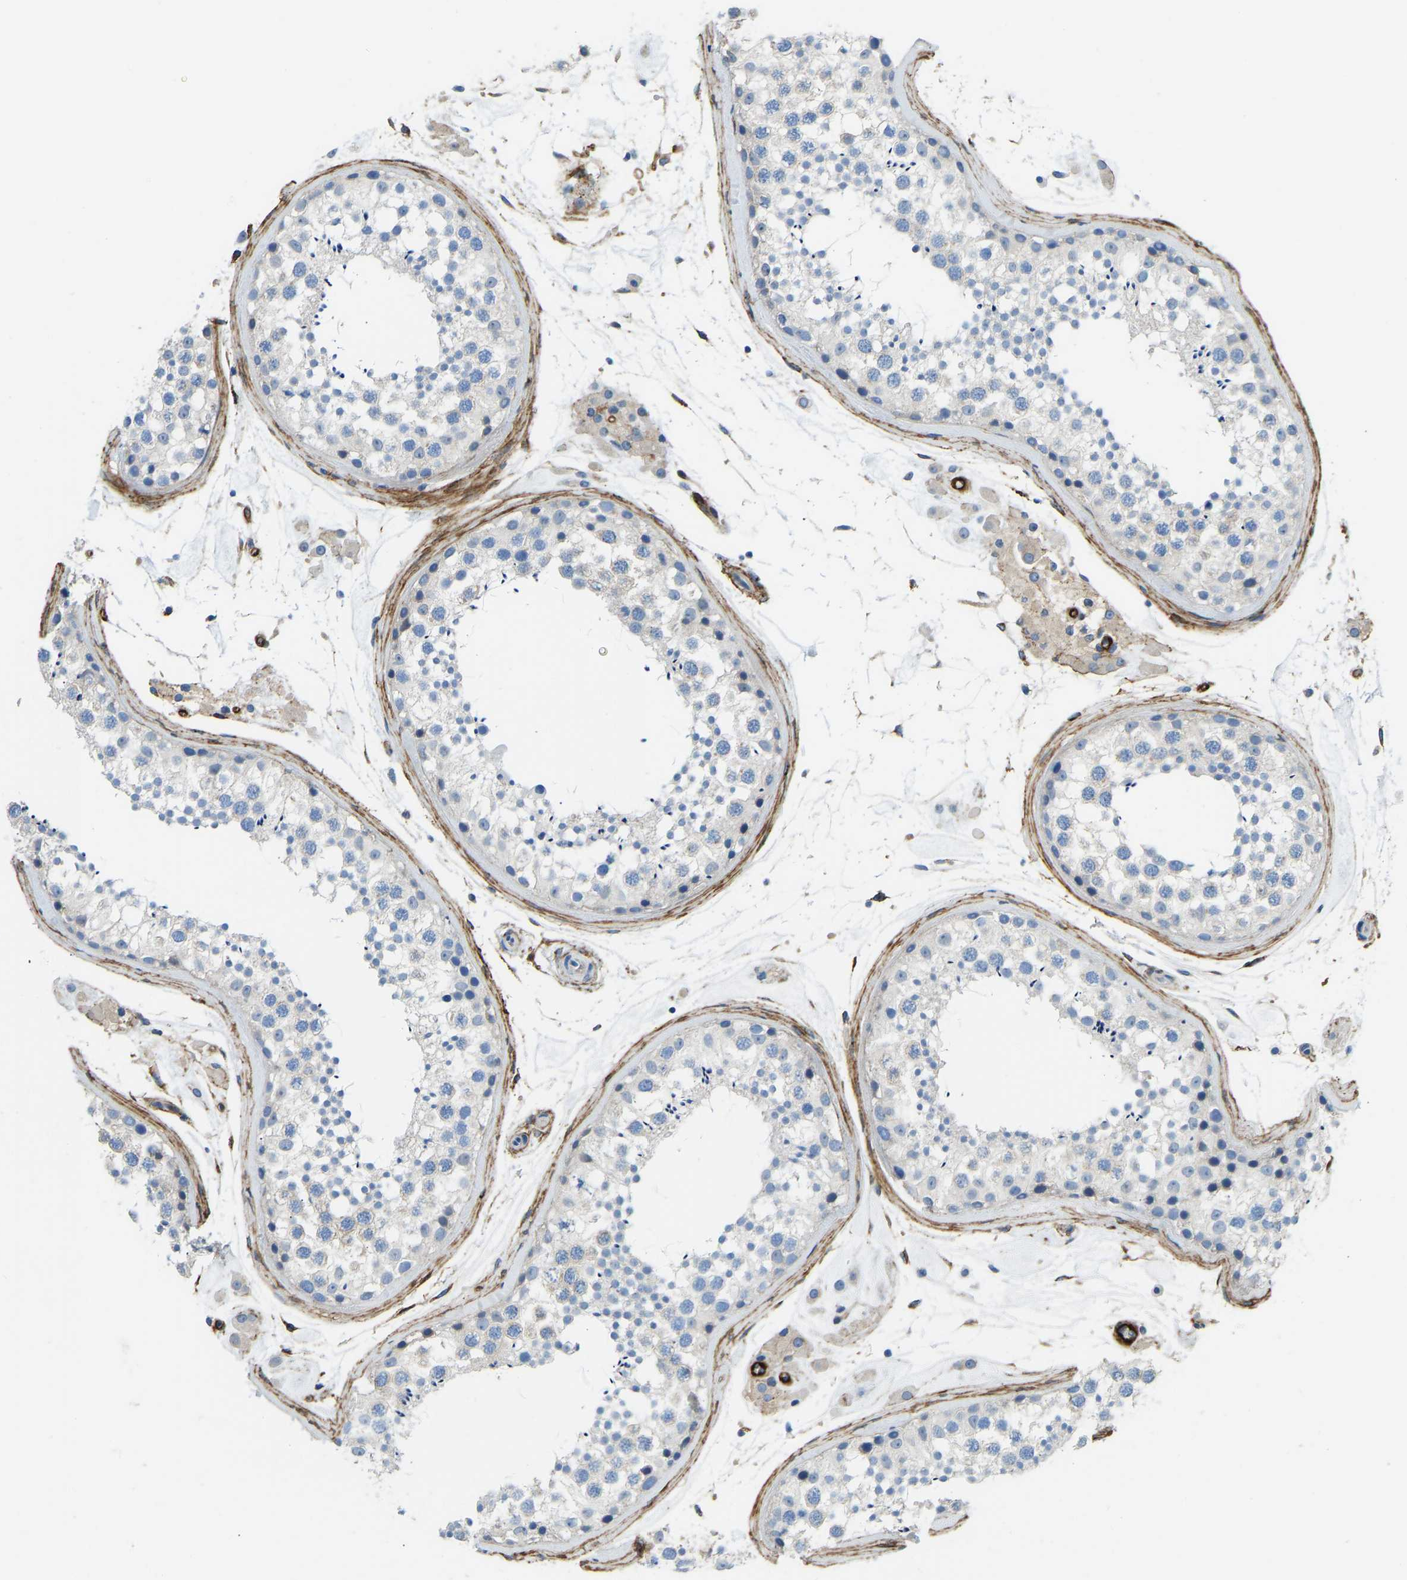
{"staining": {"intensity": "negative", "quantity": "none", "location": "none"}, "tissue": "testis", "cell_type": "Cells in seminiferous ducts", "image_type": "normal", "snomed": [{"axis": "morphology", "description": "Normal tissue, NOS"}, {"axis": "topography", "description": "Testis"}], "caption": "Normal testis was stained to show a protein in brown. There is no significant expression in cells in seminiferous ducts. Brightfield microscopy of IHC stained with DAB (3,3'-diaminobenzidine) (brown) and hematoxylin (blue), captured at high magnification.", "gene": "COL15A1", "patient": {"sex": "male", "age": 46}}